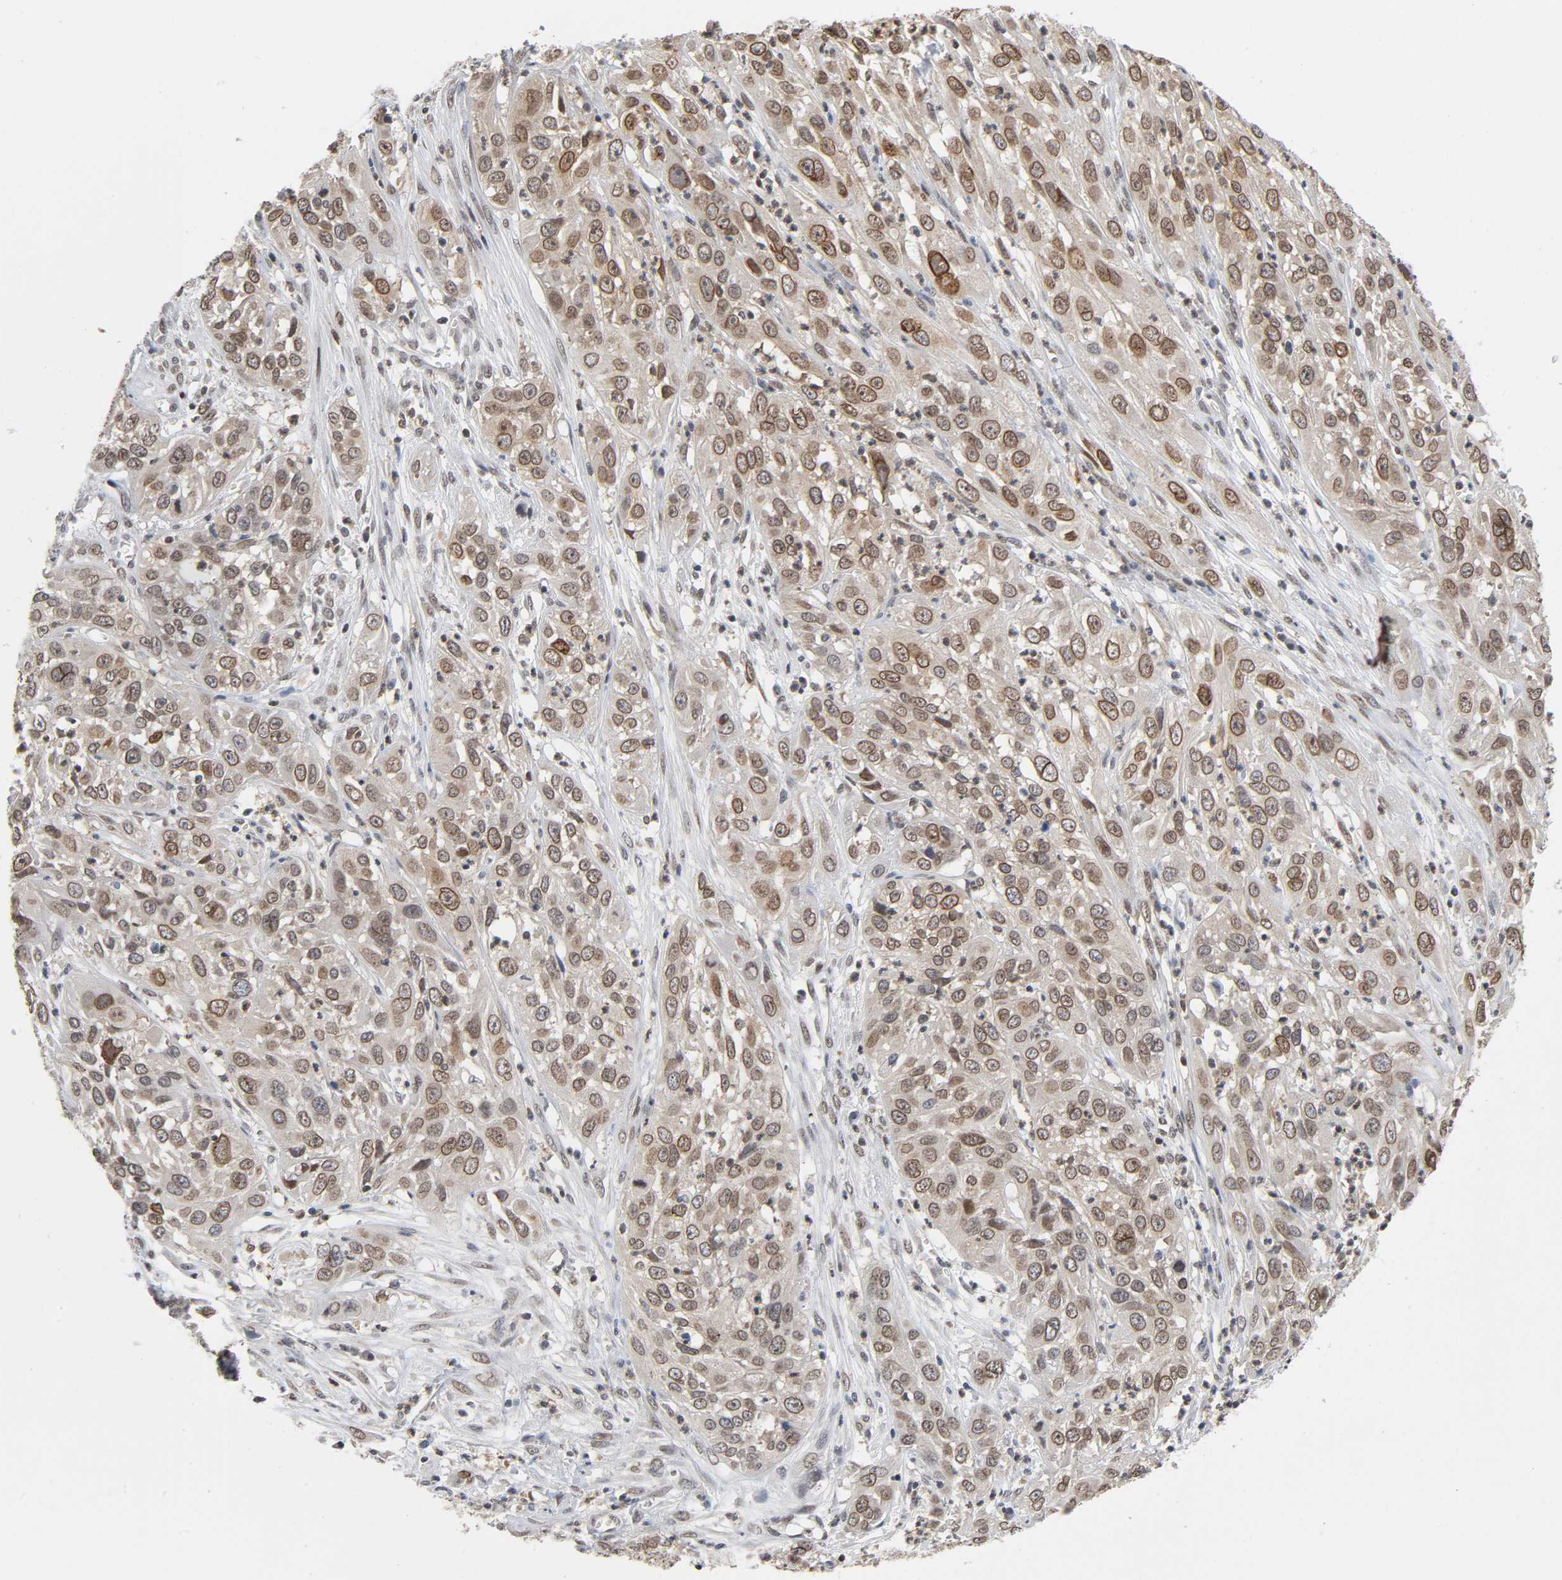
{"staining": {"intensity": "moderate", "quantity": ">75%", "location": "cytoplasmic/membranous,nuclear"}, "tissue": "cervical cancer", "cell_type": "Tumor cells", "image_type": "cancer", "snomed": [{"axis": "morphology", "description": "Squamous cell carcinoma, NOS"}, {"axis": "topography", "description": "Cervix"}], "caption": "A histopathology image of human cervical squamous cell carcinoma stained for a protein displays moderate cytoplasmic/membranous and nuclear brown staining in tumor cells.", "gene": "SUMO1", "patient": {"sex": "female", "age": 32}}